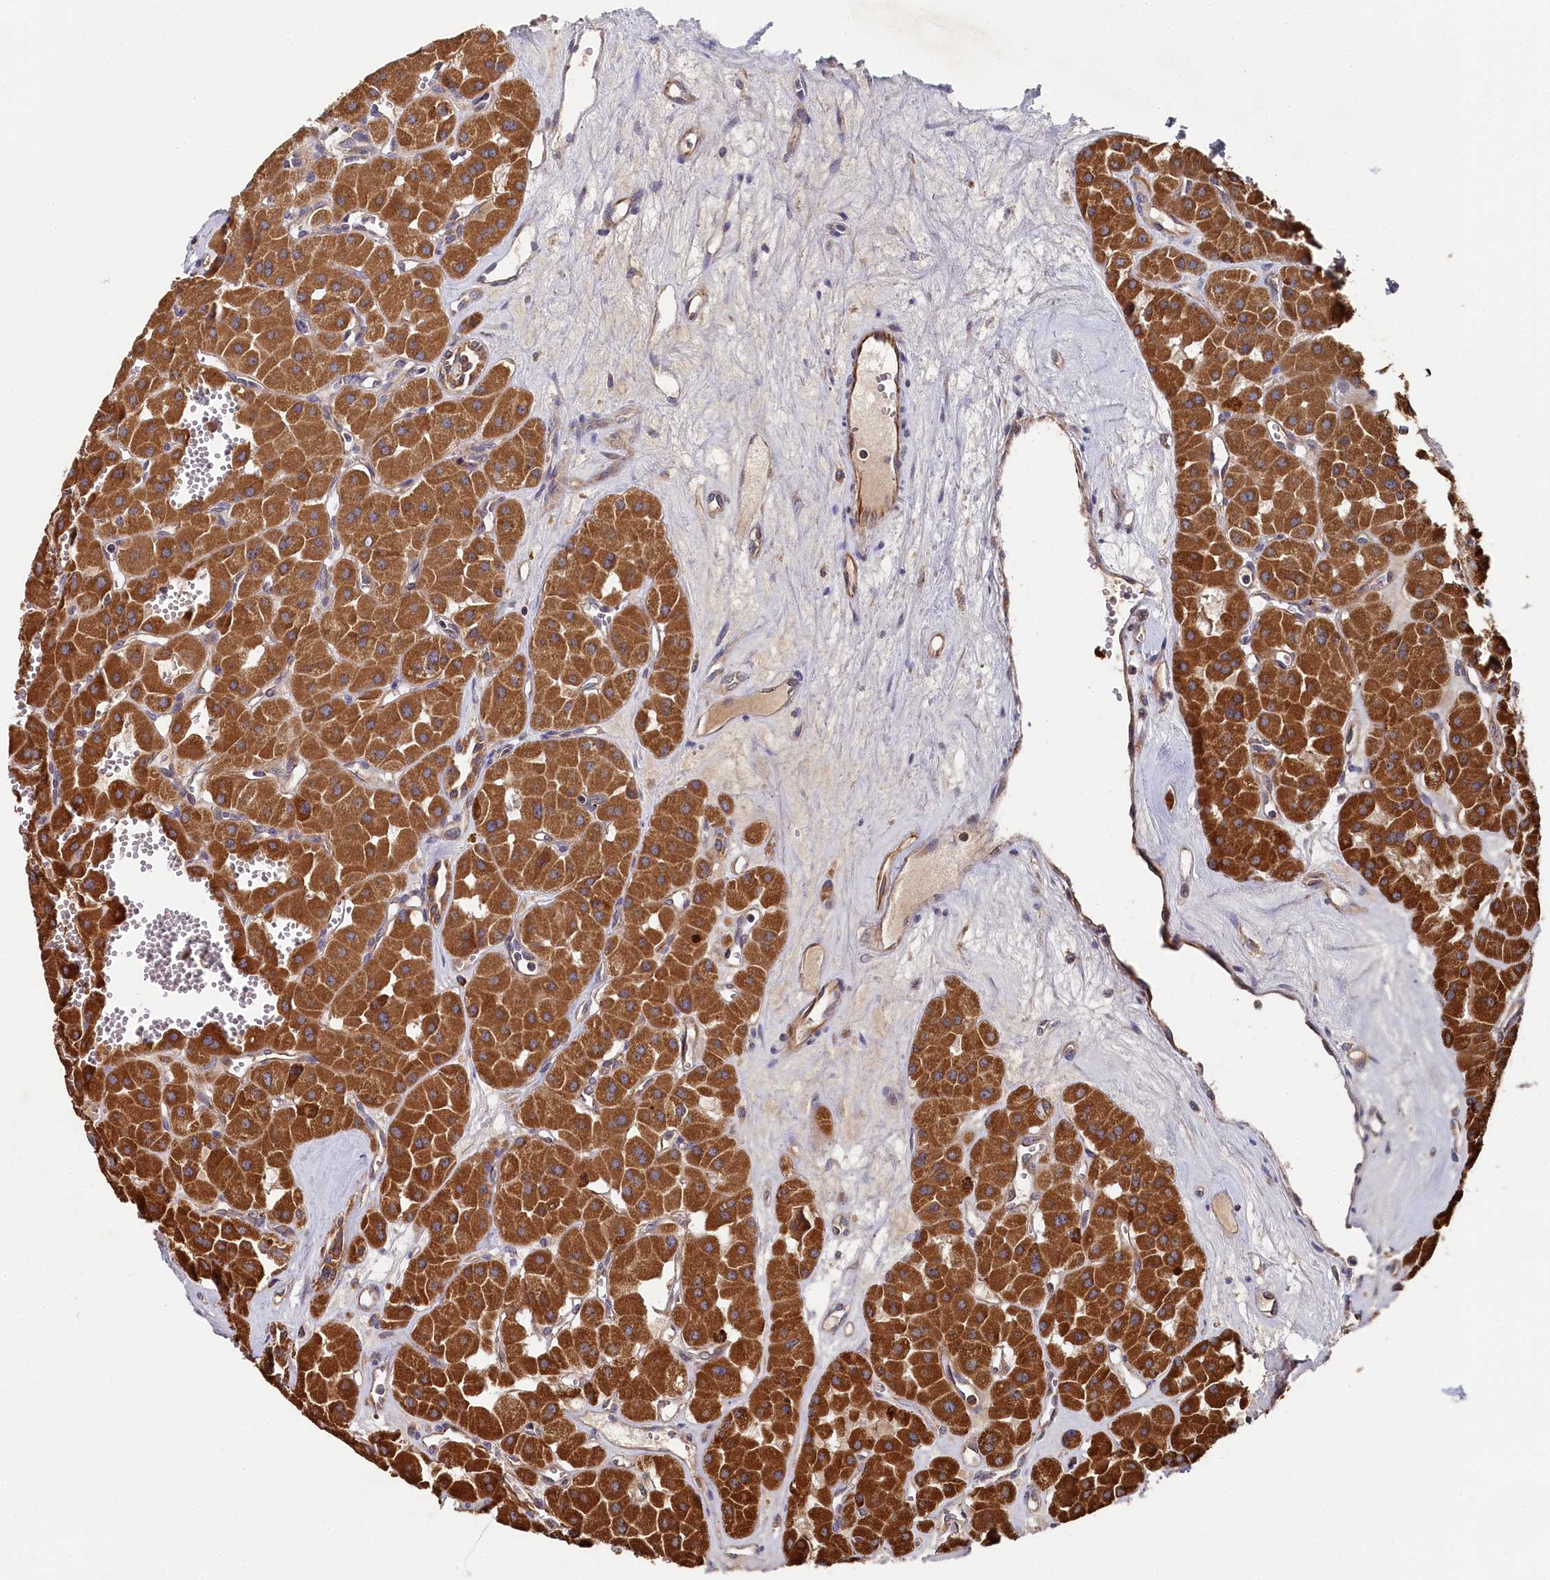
{"staining": {"intensity": "strong", "quantity": ">75%", "location": "cytoplasmic/membranous"}, "tissue": "renal cancer", "cell_type": "Tumor cells", "image_type": "cancer", "snomed": [{"axis": "morphology", "description": "Carcinoma, NOS"}, {"axis": "topography", "description": "Kidney"}], "caption": "Human renal cancer (carcinoma) stained for a protein (brown) displays strong cytoplasmic/membranous positive positivity in about >75% of tumor cells.", "gene": "HAUS2", "patient": {"sex": "female", "age": 75}}